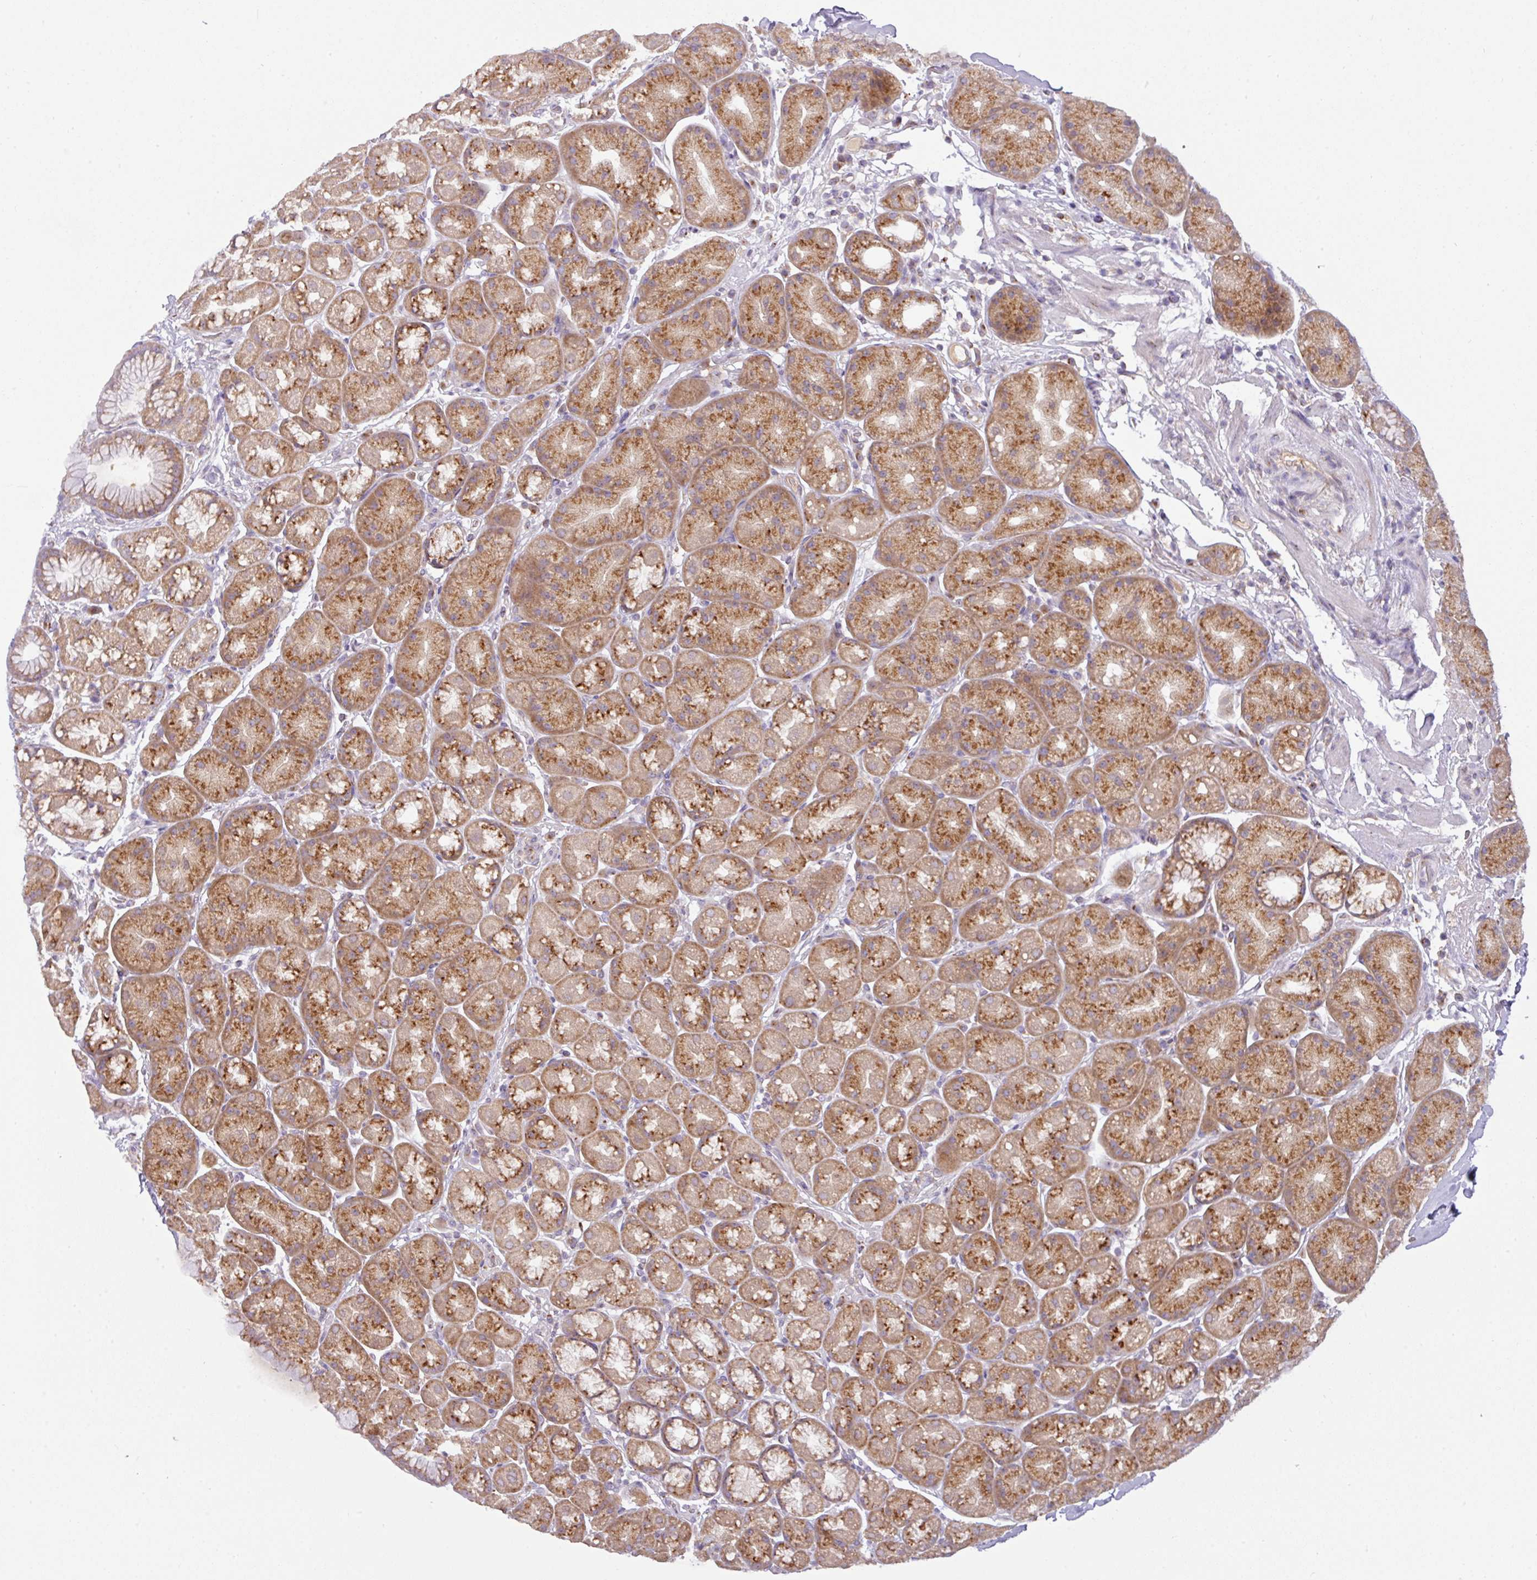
{"staining": {"intensity": "moderate", "quantity": ">75%", "location": "cytoplasmic/membranous"}, "tissue": "stomach", "cell_type": "Glandular cells", "image_type": "normal", "snomed": [{"axis": "morphology", "description": "Normal tissue, NOS"}, {"axis": "topography", "description": "Stomach, lower"}], "caption": "A brown stain labels moderate cytoplasmic/membranous staining of a protein in glandular cells of normal human stomach. Nuclei are stained in blue.", "gene": "VTI1A", "patient": {"sex": "male", "age": 67}}